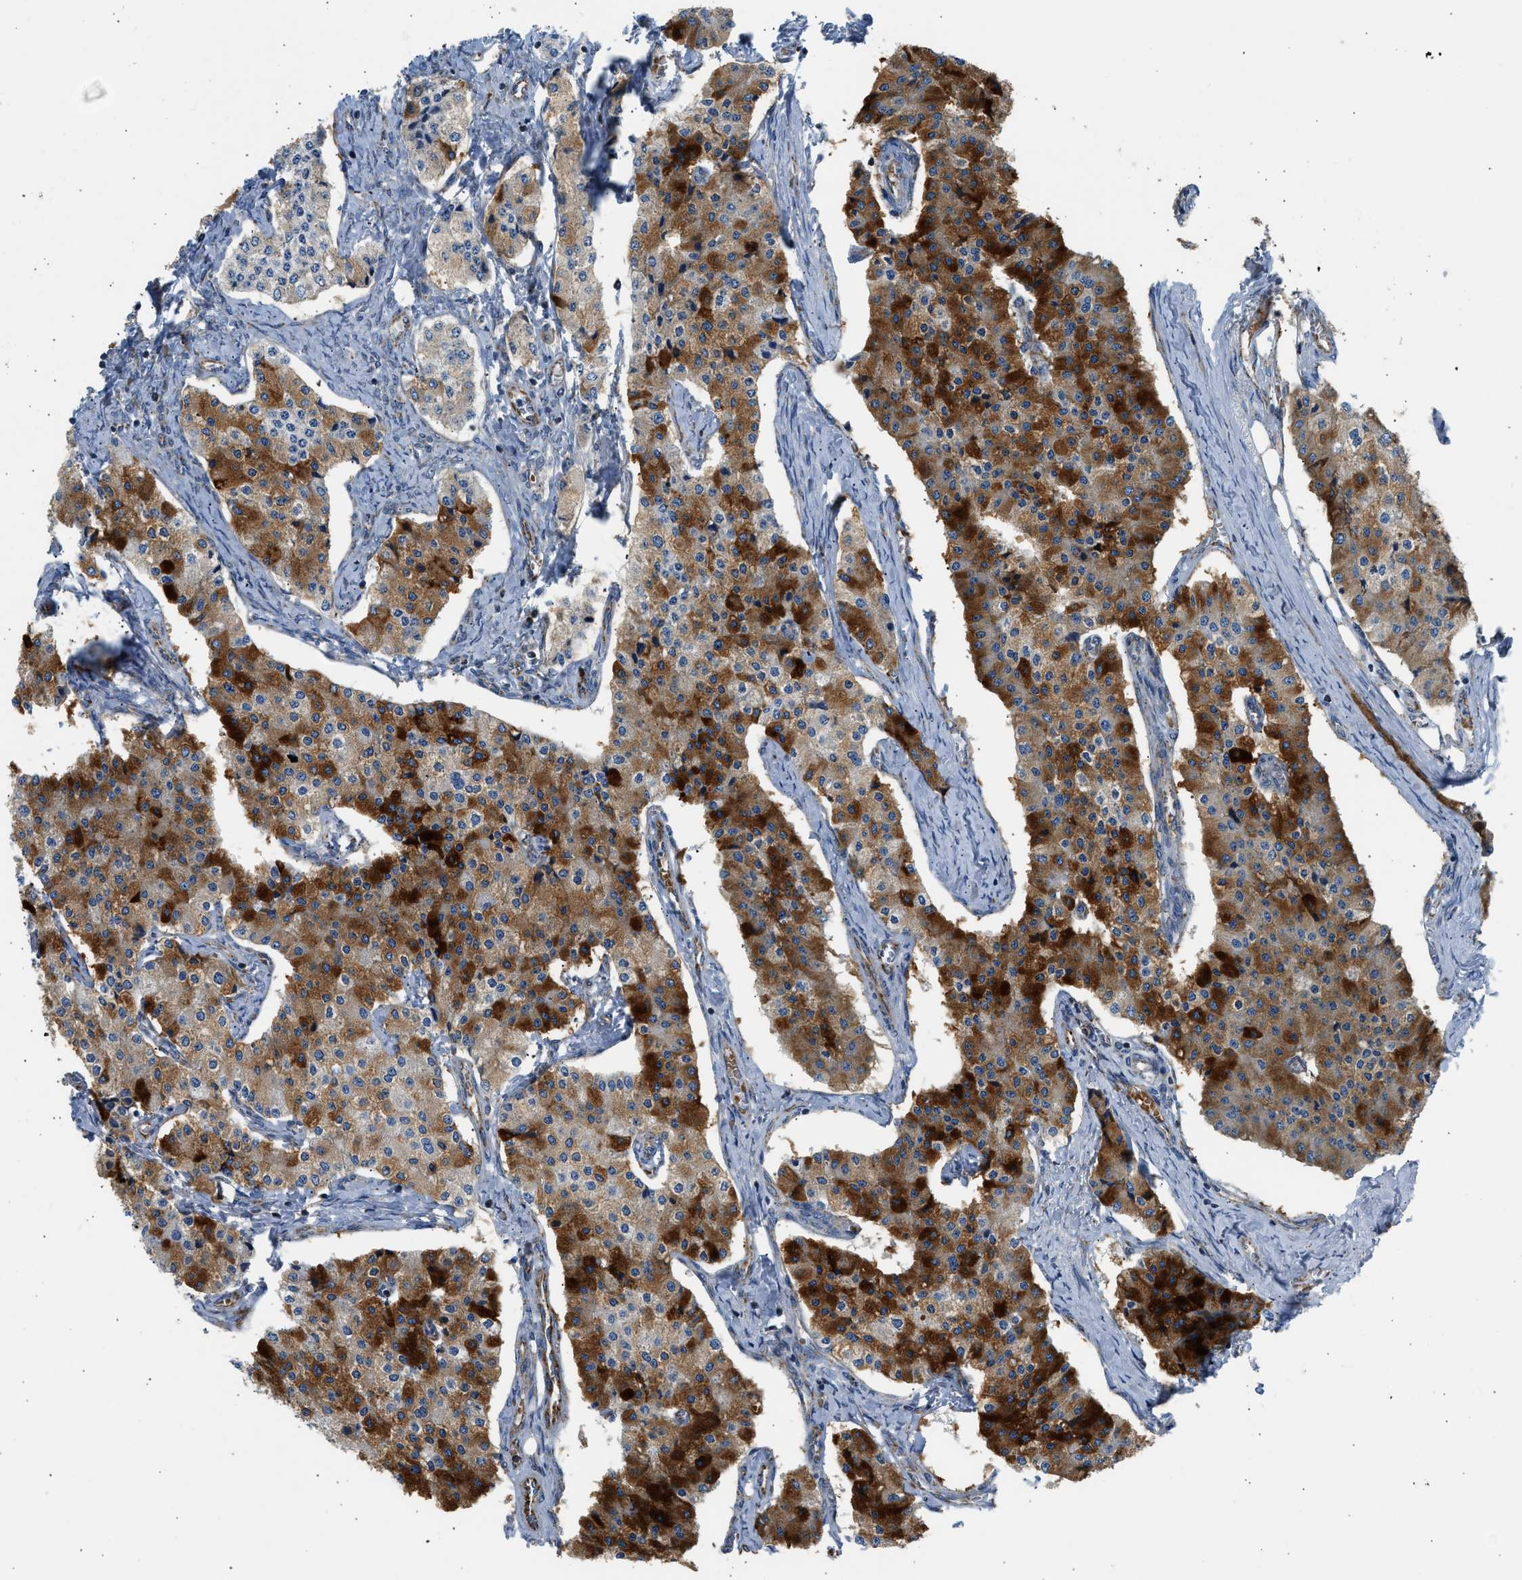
{"staining": {"intensity": "strong", "quantity": ">75%", "location": "cytoplasmic/membranous"}, "tissue": "carcinoid", "cell_type": "Tumor cells", "image_type": "cancer", "snomed": [{"axis": "morphology", "description": "Carcinoid, malignant, NOS"}, {"axis": "topography", "description": "Colon"}], "caption": "IHC image of carcinoid stained for a protein (brown), which displays high levels of strong cytoplasmic/membranous expression in about >75% of tumor cells.", "gene": "CAMKK2", "patient": {"sex": "female", "age": 52}}